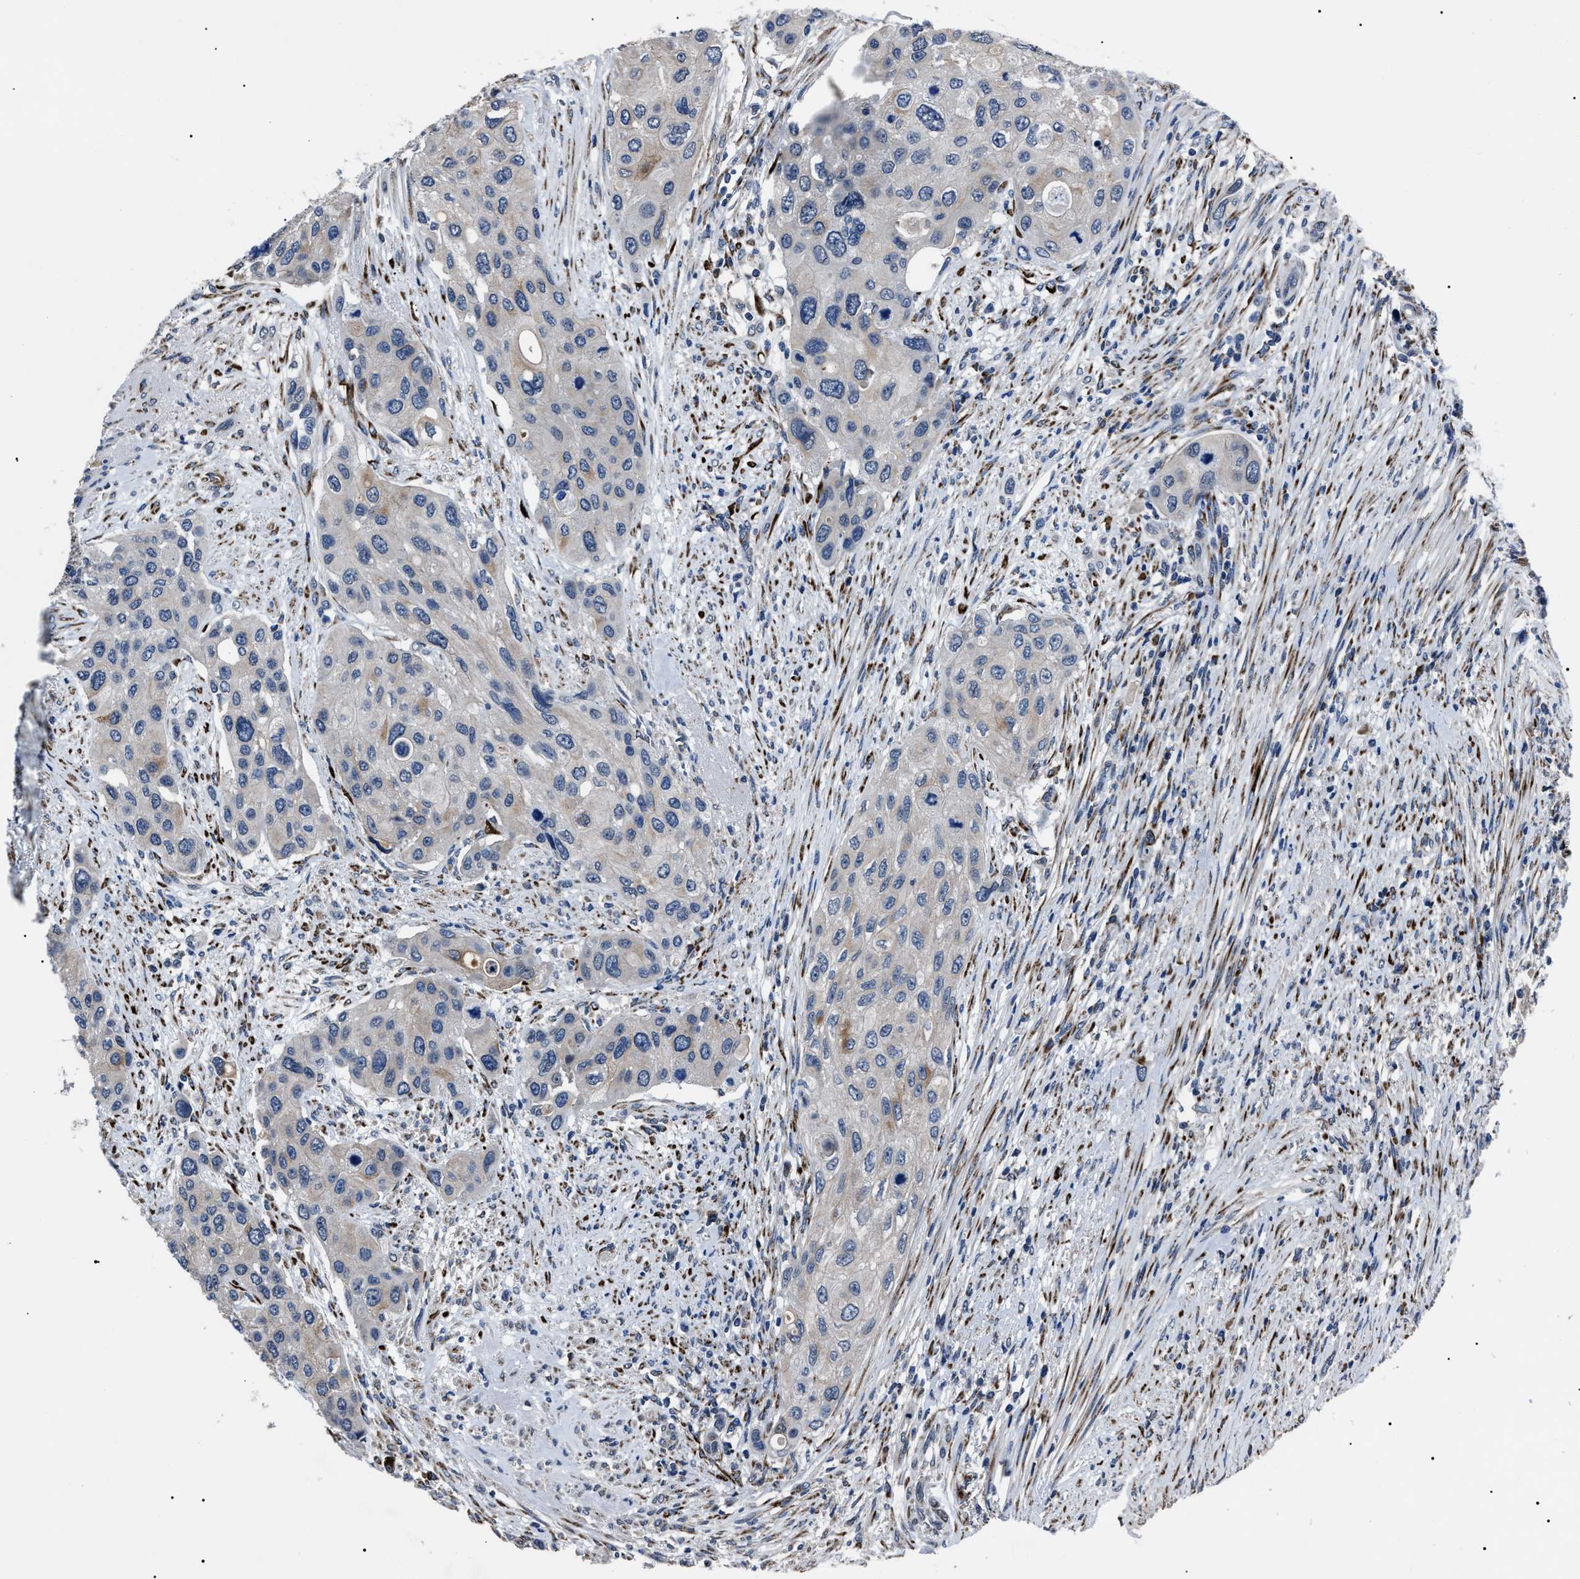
{"staining": {"intensity": "negative", "quantity": "none", "location": "none"}, "tissue": "urothelial cancer", "cell_type": "Tumor cells", "image_type": "cancer", "snomed": [{"axis": "morphology", "description": "Urothelial carcinoma, High grade"}, {"axis": "topography", "description": "Urinary bladder"}], "caption": "Histopathology image shows no protein positivity in tumor cells of urothelial carcinoma (high-grade) tissue. Brightfield microscopy of immunohistochemistry stained with DAB (3,3'-diaminobenzidine) (brown) and hematoxylin (blue), captured at high magnification.", "gene": "LRRC14", "patient": {"sex": "female", "age": 56}}